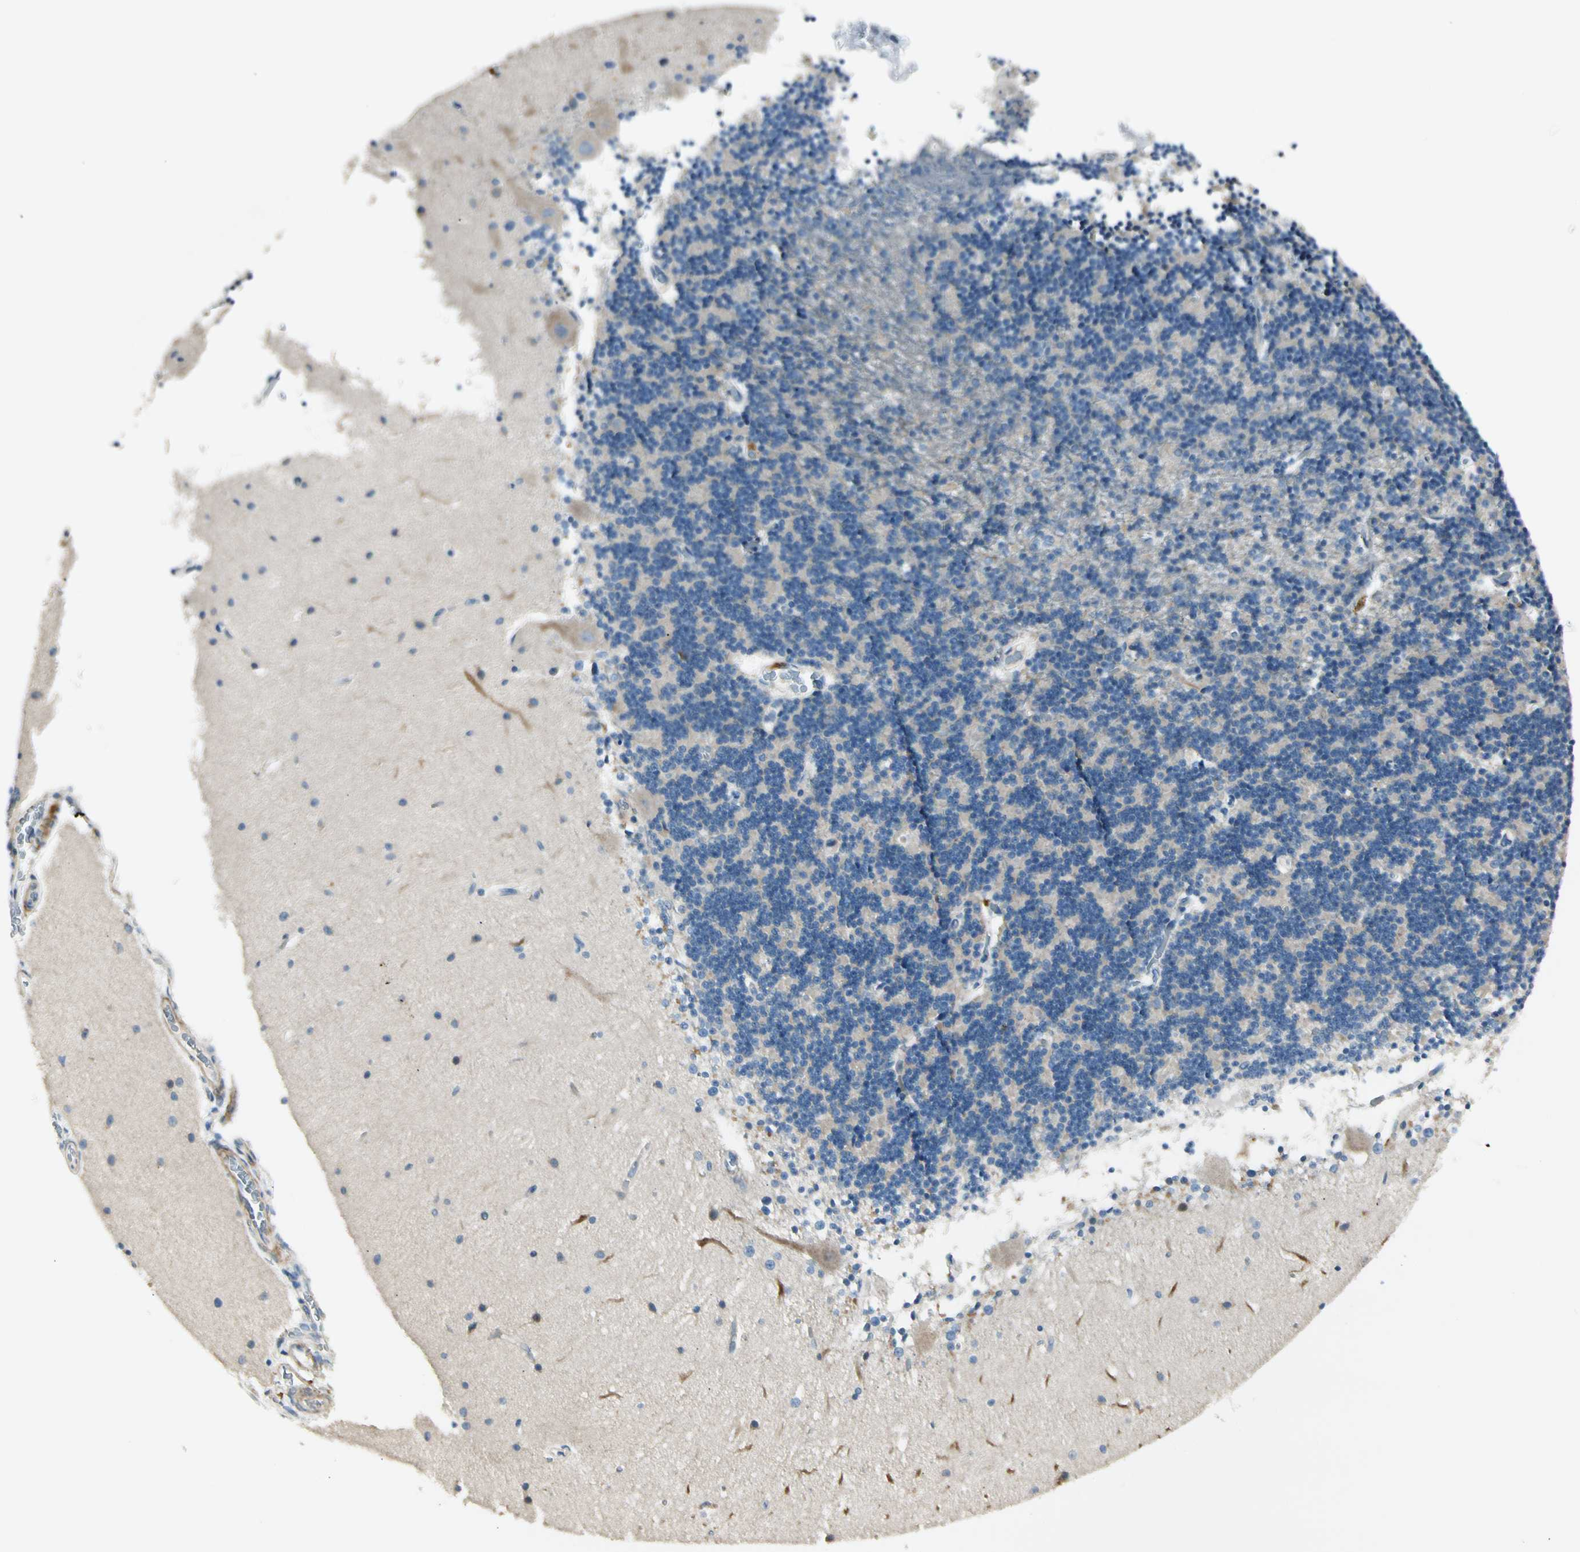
{"staining": {"intensity": "negative", "quantity": "none", "location": "none"}, "tissue": "cerebellum", "cell_type": "Cells in granular layer", "image_type": "normal", "snomed": [{"axis": "morphology", "description": "Normal tissue, NOS"}, {"axis": "topography", "description": "Cerebellum"}], "caption": "Immunohistochemistry of benign human cerebellum exhibits no positivity in cells in granular layer. The staining is performed using DAB (3,3'-diaminobenzidine) brown chromogen with nuclei counter-stained in using hematoxylin.", "gene": "ADGRA3", "patient": {"sex": "female", "age": 54}}